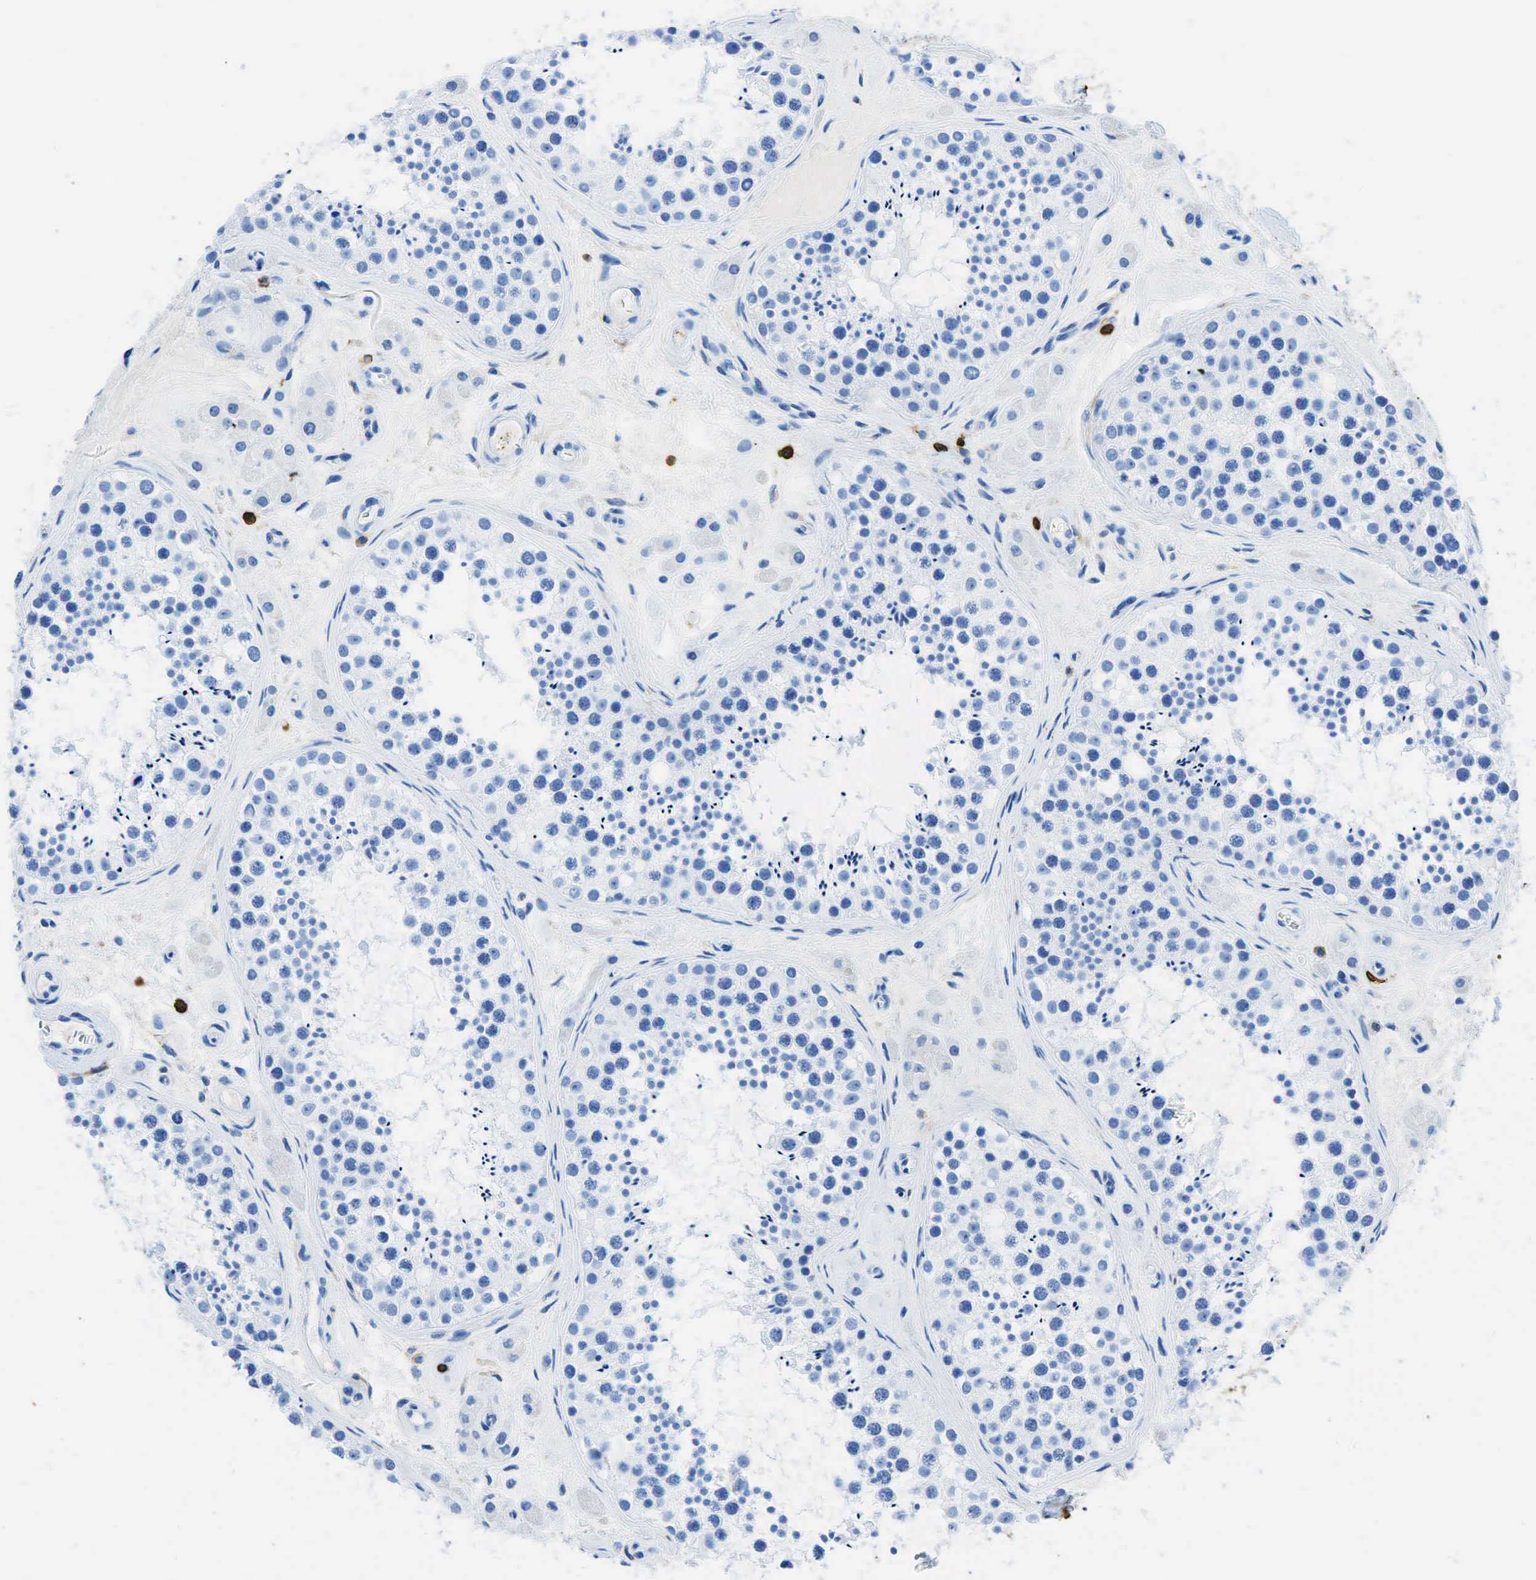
{"staining": {"intensity": "negative", "quantity": "none", "location": "none"}, "tissue": "testis", "cell_type": "Cells in seminiferous ducts", "image_type": "normal", "snomed": [{"axis": "morphology", "description": "Normal tissue, NOS"}, {"axis": "topography", "description": "Testis"}], "caption": "The photomicrograph reveals no significant positivity in cells in seminiferous ducts of testis. (DAB (3,3'-diaminobenzidine) immunohistochemistry, high magnification).", "gene": "PTPRC", "patient": {"sex": "male", "age": 38}}